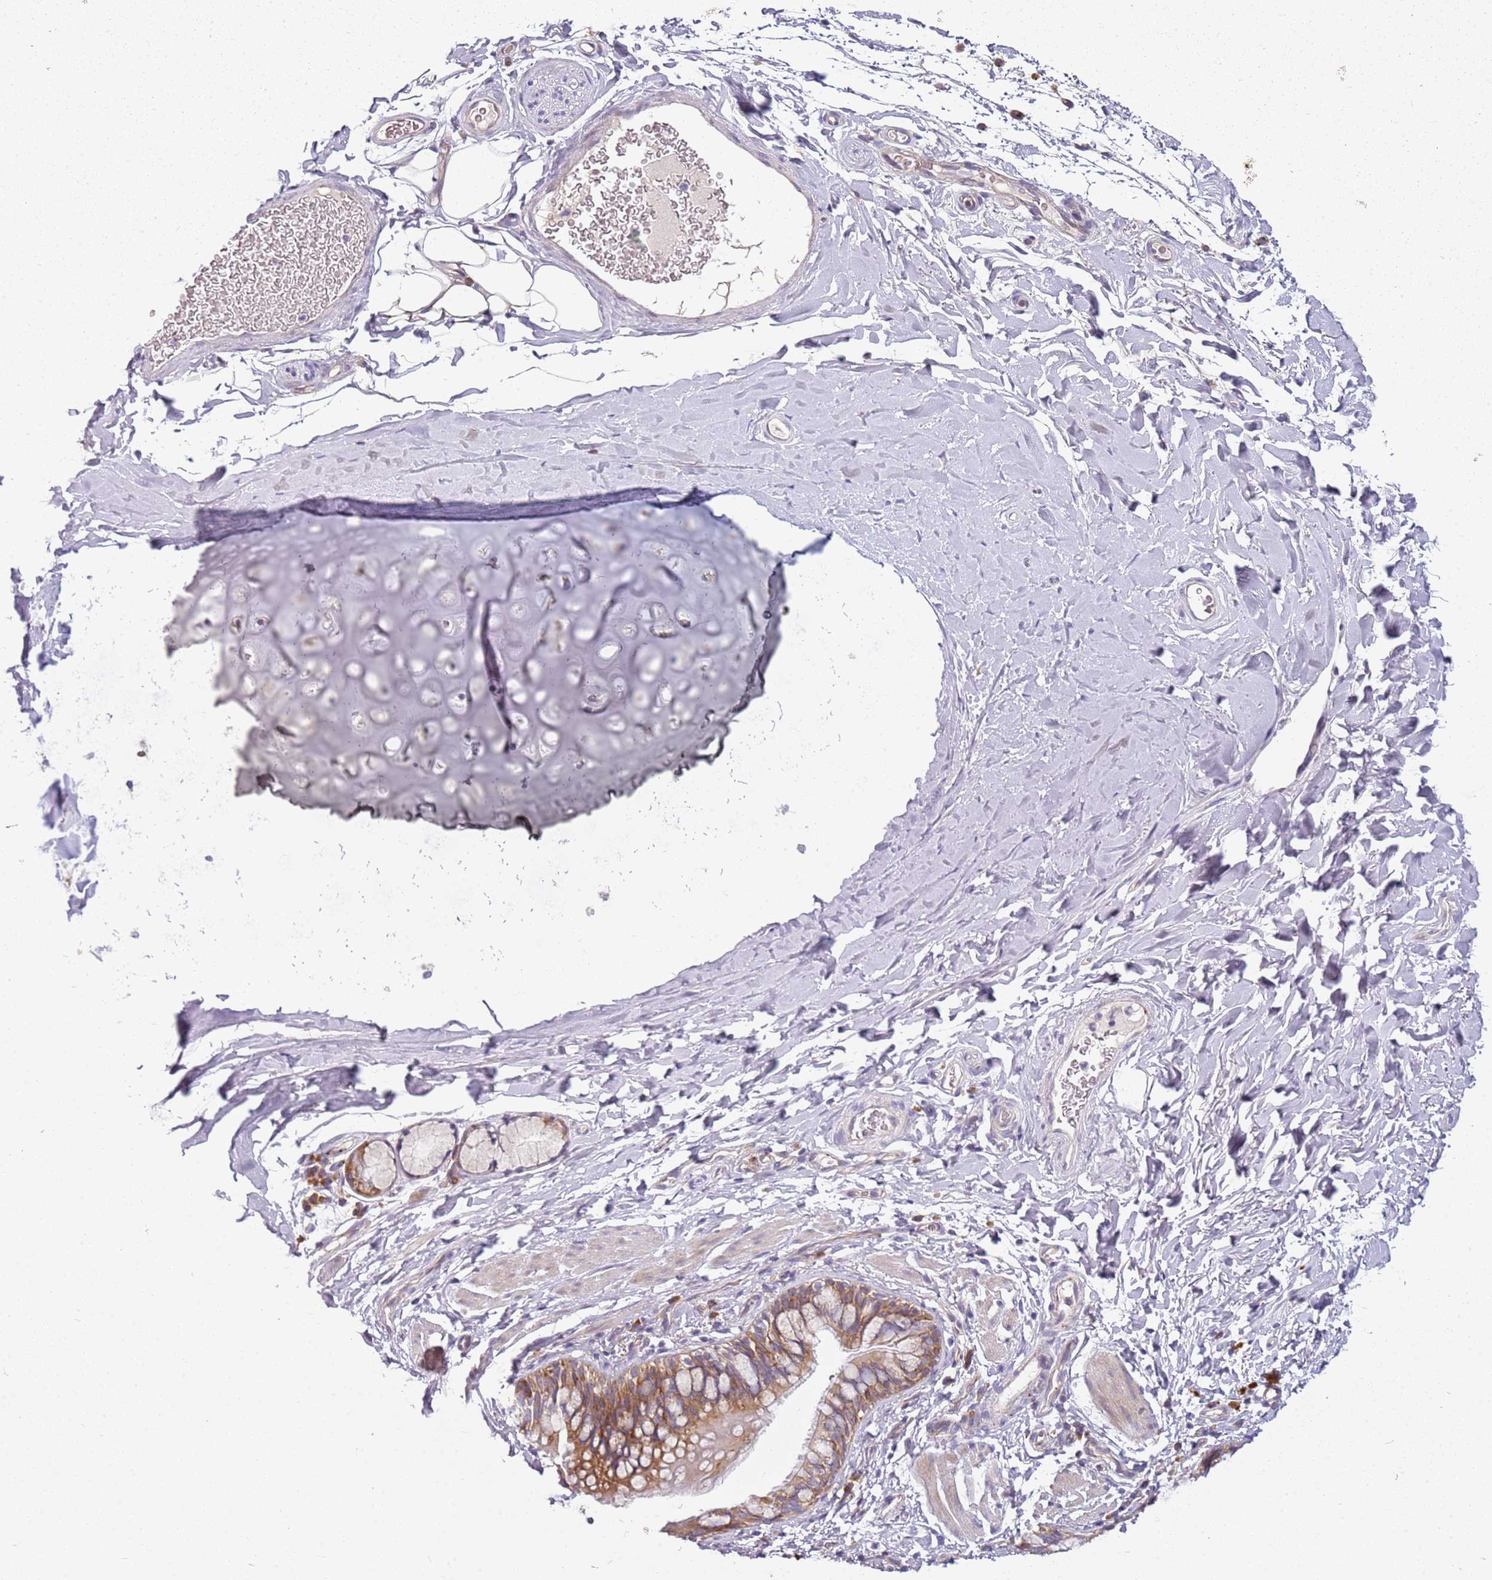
{"staining": {"intensity": "moderate", "quantity": ">75%", "location": "cytoplasmic/membranous"}, "tissue": "bronchus", "cell_type": "Respiratory epithelial cells", "image_type": "normal", "snomed": [{"axis": "morphology", "description": "Normal tissue, NOS"}, {"axis": "topography", "description": "Cartilage tissue"}, {"axis": "topography", "description": "Bronchus"}], "caption": "Brown immunohistochemical staining in normal human bronchus demonstrates moderate cytoplasmic/membranous staining in about >75% of respiratory epithelial cells.", "gene": "RPS28", "patient": {"sex": "female", "age": 36}}